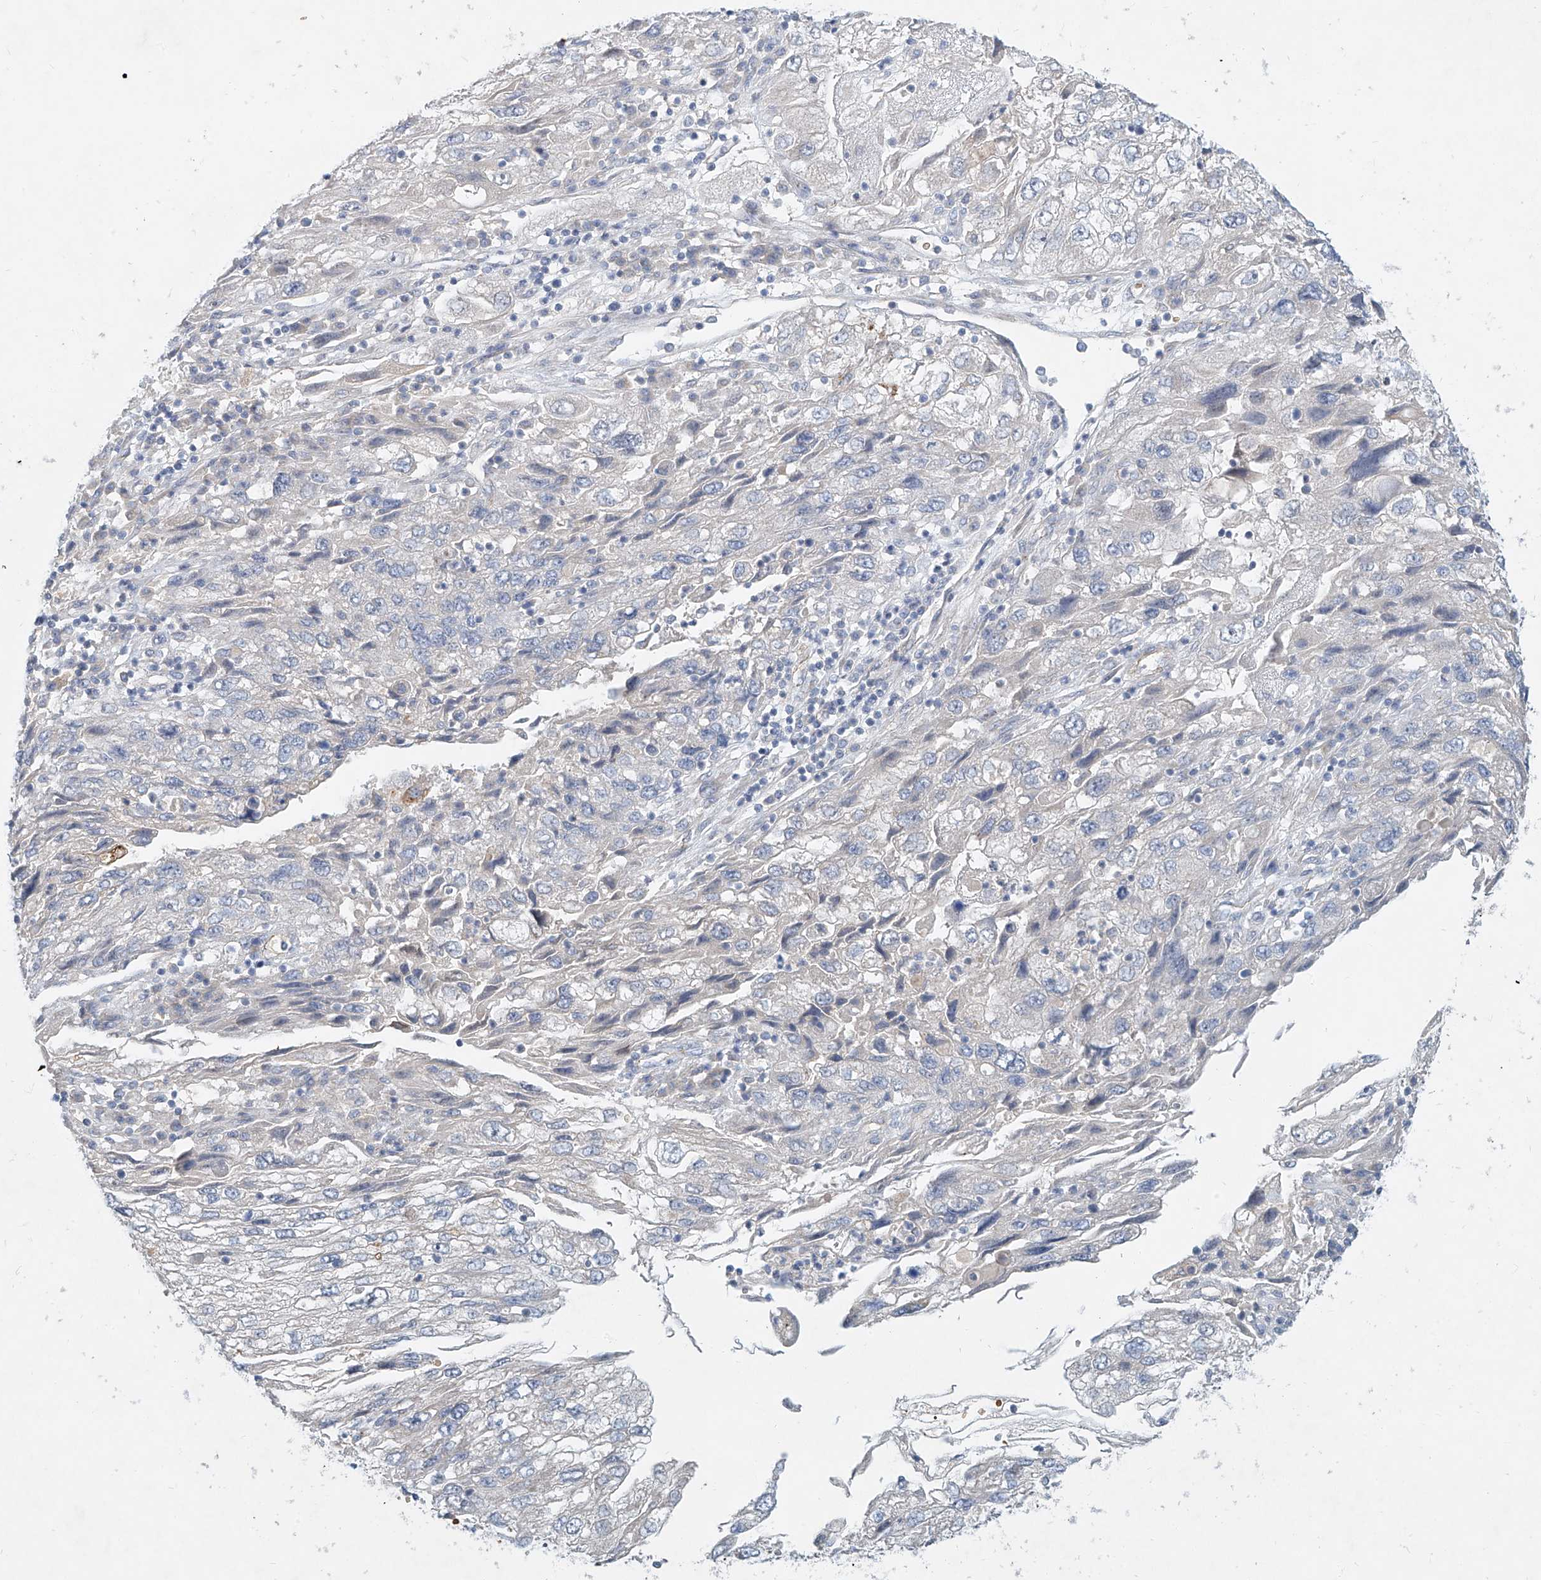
{"staining": {"intensity": "negative", "quantity": "none", "location": "none"}, "tissue": "endometrial cancer", "cell_type": "Tumor cells", "image_type": "cancer", "snomed": [{"axis": "morphology", "description": "Adenocarcinoma, NOS"}, {"axis": "topography", "description": "Endometrium"}], "caption": "An immunohistochemistry (IHC) photomicrograph of endometrial adenocarcinoma is shown. There is no staining in tumor cells of endometrial adenocarcinoma. (DAB IHC, high magnification).", "gene": "SYTL3", "patient": {"sex": "female", "age": 49}}